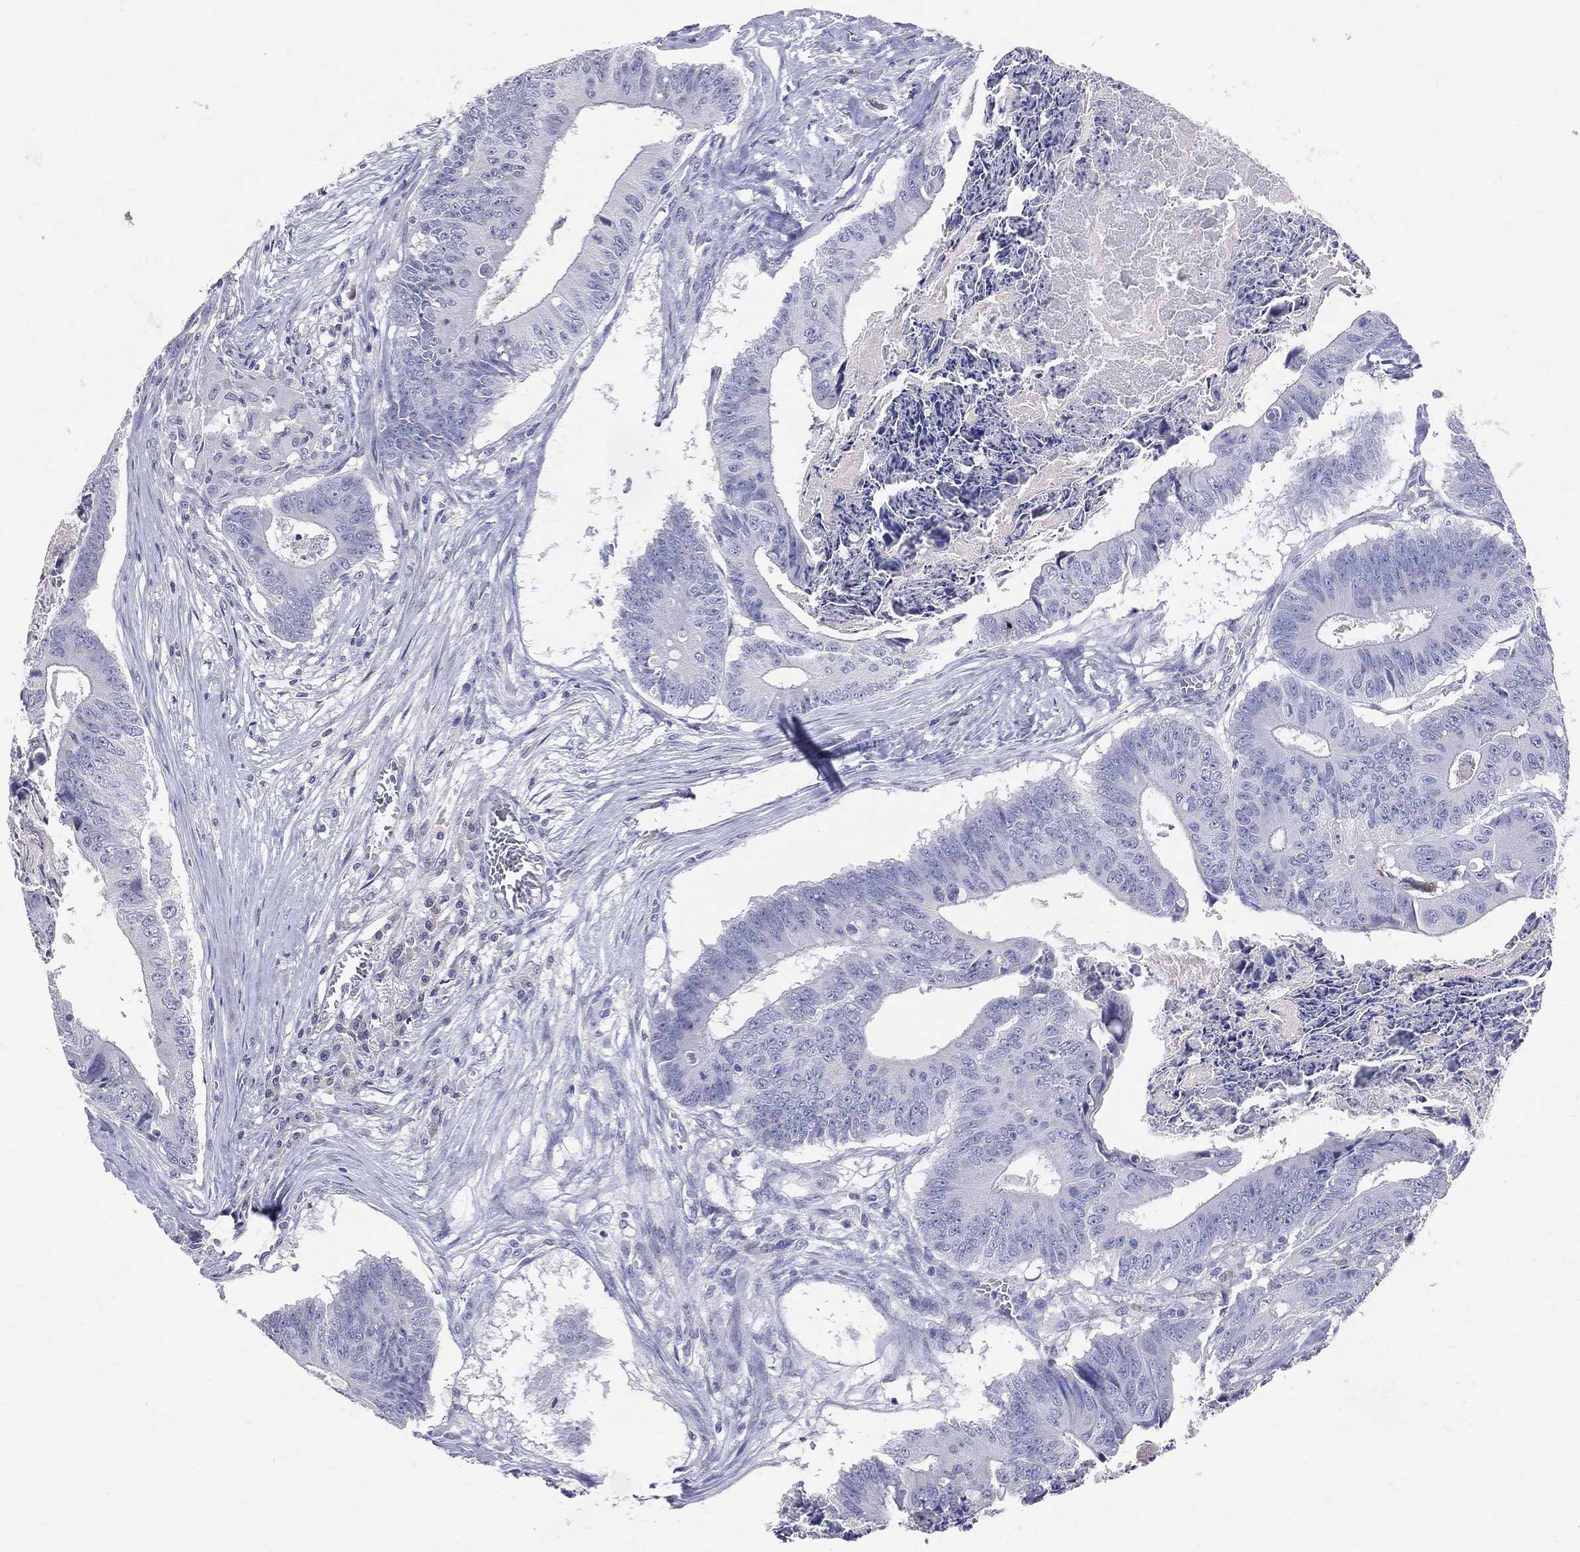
{"staining": {"intensity": "negative", "quantity": "none", "location": "none"}, "tissue": "colorectal cancer", "cell_type": "Tumor cells", "image_type": "cancer", "snomed": [{"axis": "morphology", "description": "Adenocarcinoma, NOS"}, {"axis": "topography", "description": "Colon"}], "caption": "A micrograph of colorectal adenocarcinoma stained for a protein shows no brown staining in tumor cells.", "gene": "LAT", "patient": {"sex": "male", "age": 84}}